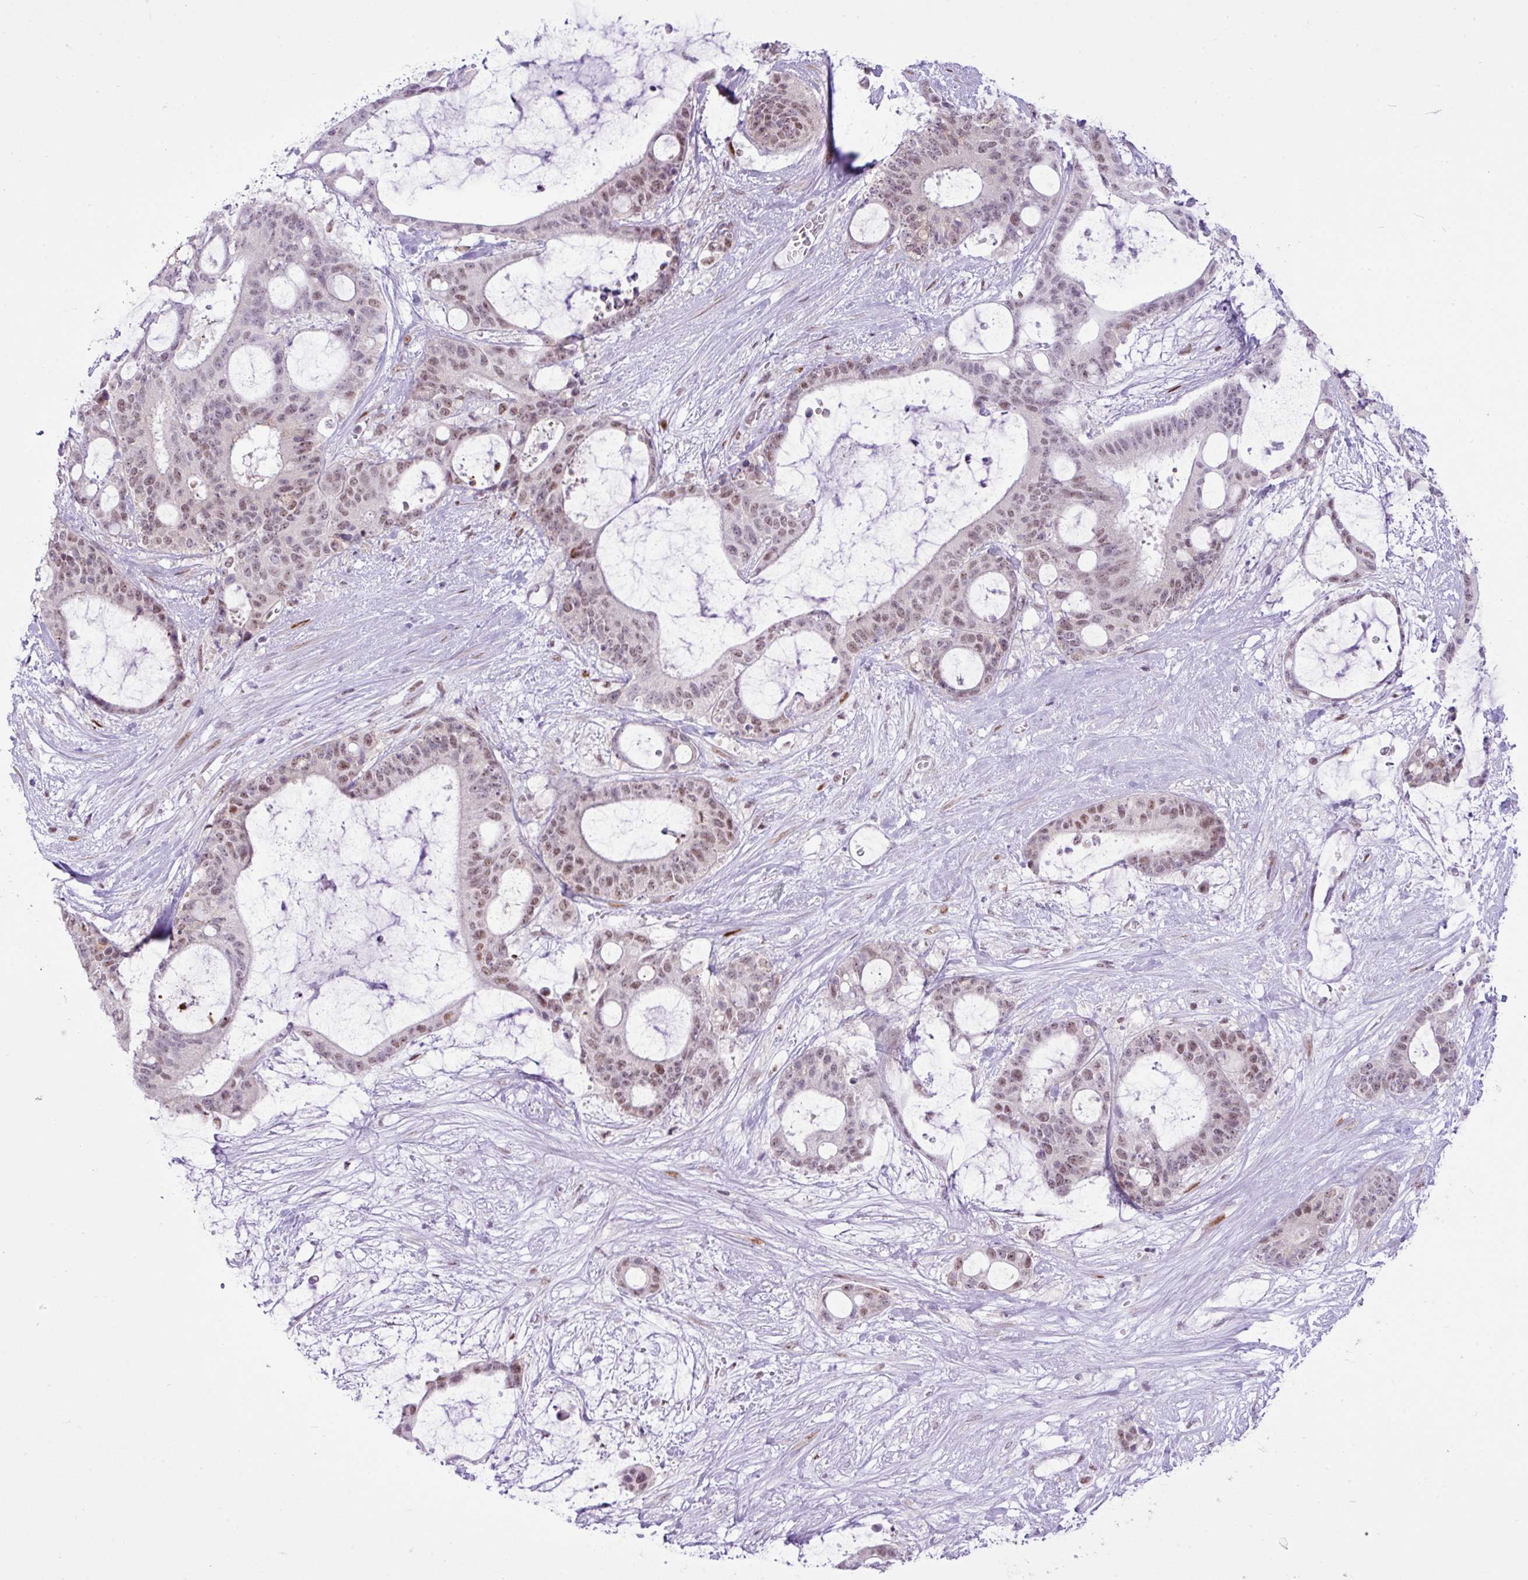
{"staining": {"intensity": "moderate", "quantity": "25%-75%", "location": "nuclear"}, "tissue": "liver cancer", "cell_type": "Tumor cells", "image_type": "cancer", "snomed": [{"axis": "morphology", "description": "Normal tissue, NOS"}, {"axis": "morphology", "description": "Cholangiocarcinoma"}, {"axis": "topography", "description": "Liver"}, {"axis": "topography", "description": "Peripheral nerve tissue"}], "caption": "Moderate nuclear staining is seen in approximately 25%-75% of tumor cells in liver cancer (cholangiocarcinoma).", "gene": "ELOA2", "patient": {"sex": "female", "age": 73}}